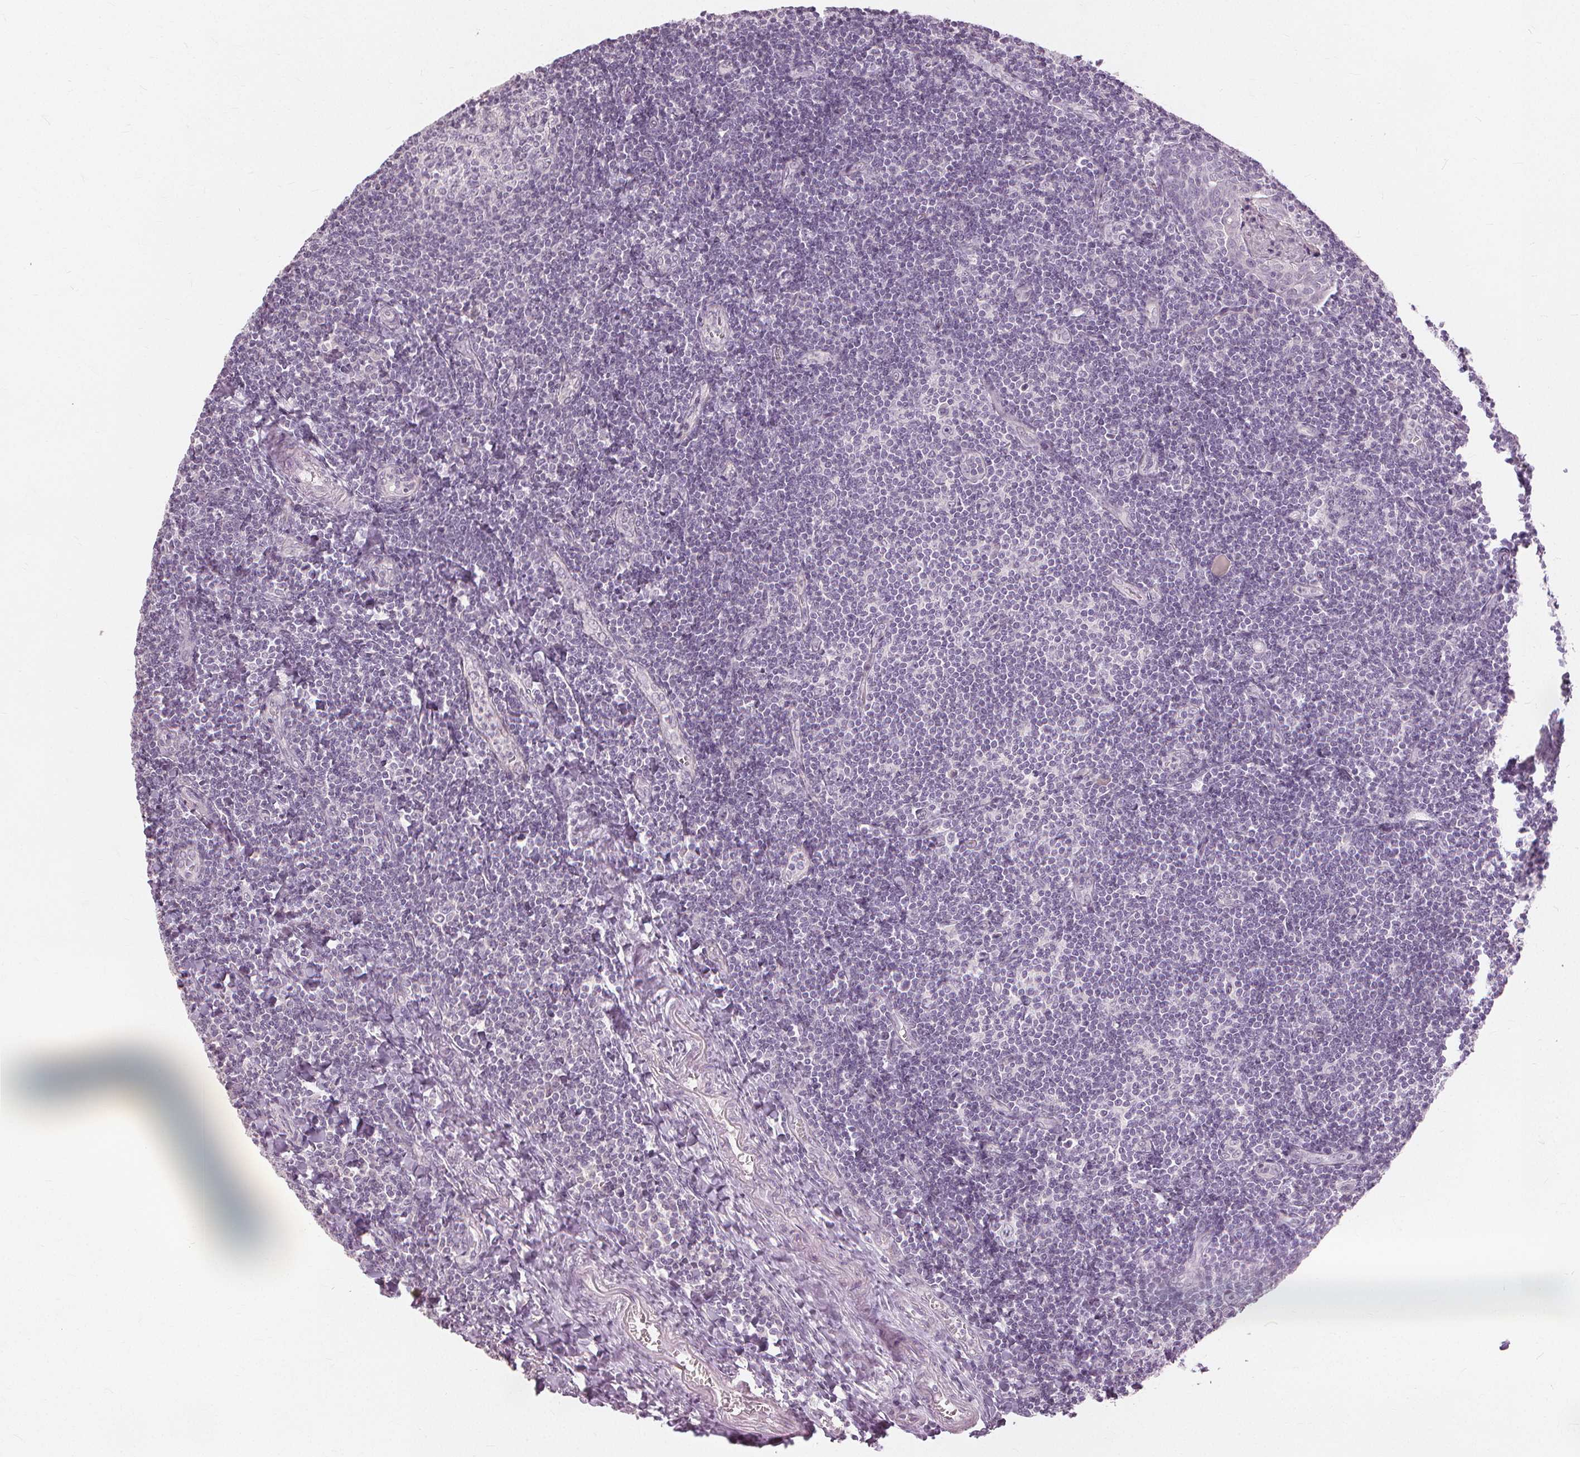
{"staining": {"intensity": "negative", "quantity": "none", "location": "none"}, "tissue": "tonsil", "cell_type": "Germinal center cells", "image_type": "normal", "snomed": [{"axis": "morphology", "description": "Normal tissue, NOS"}, {"axis": "morphology", "description": "Inflammation, NOS"}, {"axis": "topography", "description": "Tonsil"}], "caption": "An IHC micrograph of normal tonsil is shown. There is no staining in germinal center cells of tonsil. The staining is performed using DAB (3,3'-diaminobenzidine) brown chromogen with nuclei counter-stained in using hematoxylin.", "gene": "SFTPD", "patient": {"sex": "female", "age": 31}}